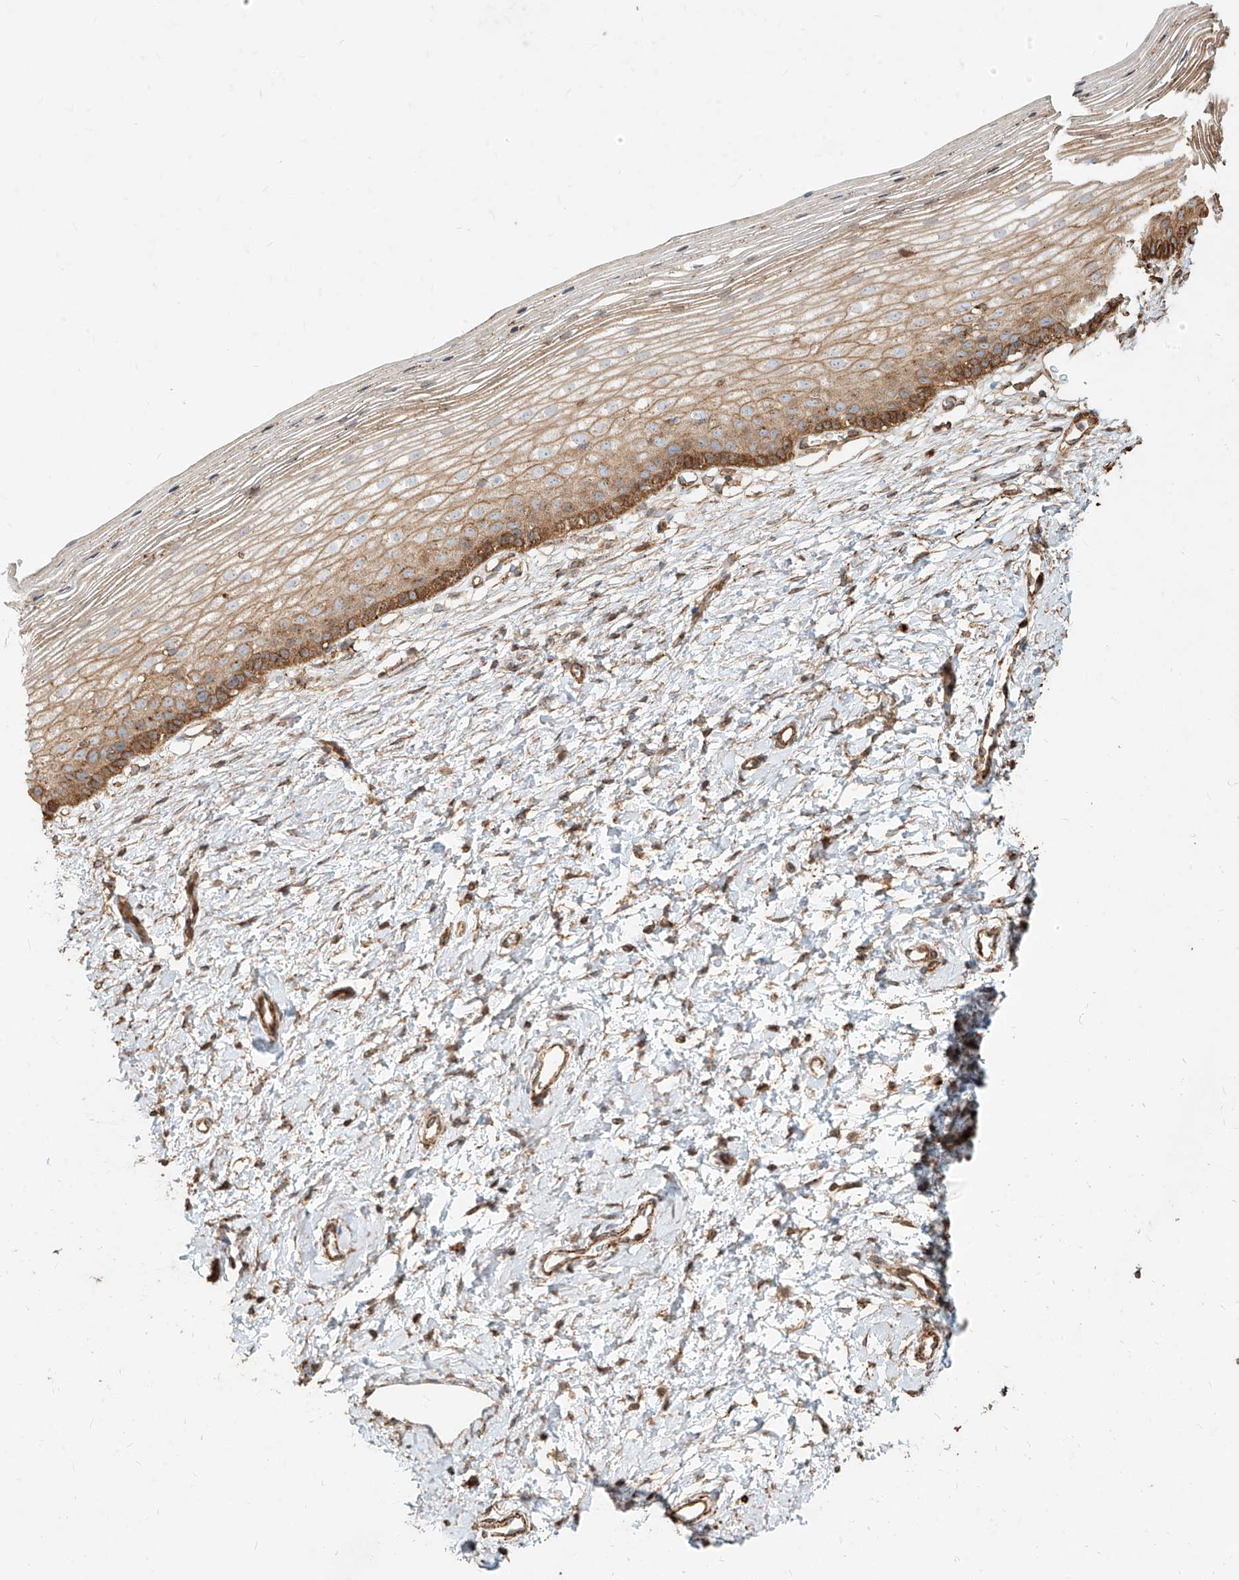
{"staining": {"intensity": "moderate", "quantity": ">75%", "location": "cytoplasmic/membranous"}, "tissue": "cervix", "cell_type": "Glandular cells", "image_type": "normal", "snomed": [{"axis": "morphology", "description": "Normal tissue, NOS"}, {"axis": "topography", "description": "Cervix"}], "caption": "Brown immunohistochemical staining in unremarkable cervix demonstrates moderate cytoplasmic/membranous expression in approximately >75% of glandular cells.", "gene": "MTX2", "patient": {"sex": "female", "age": 72}}